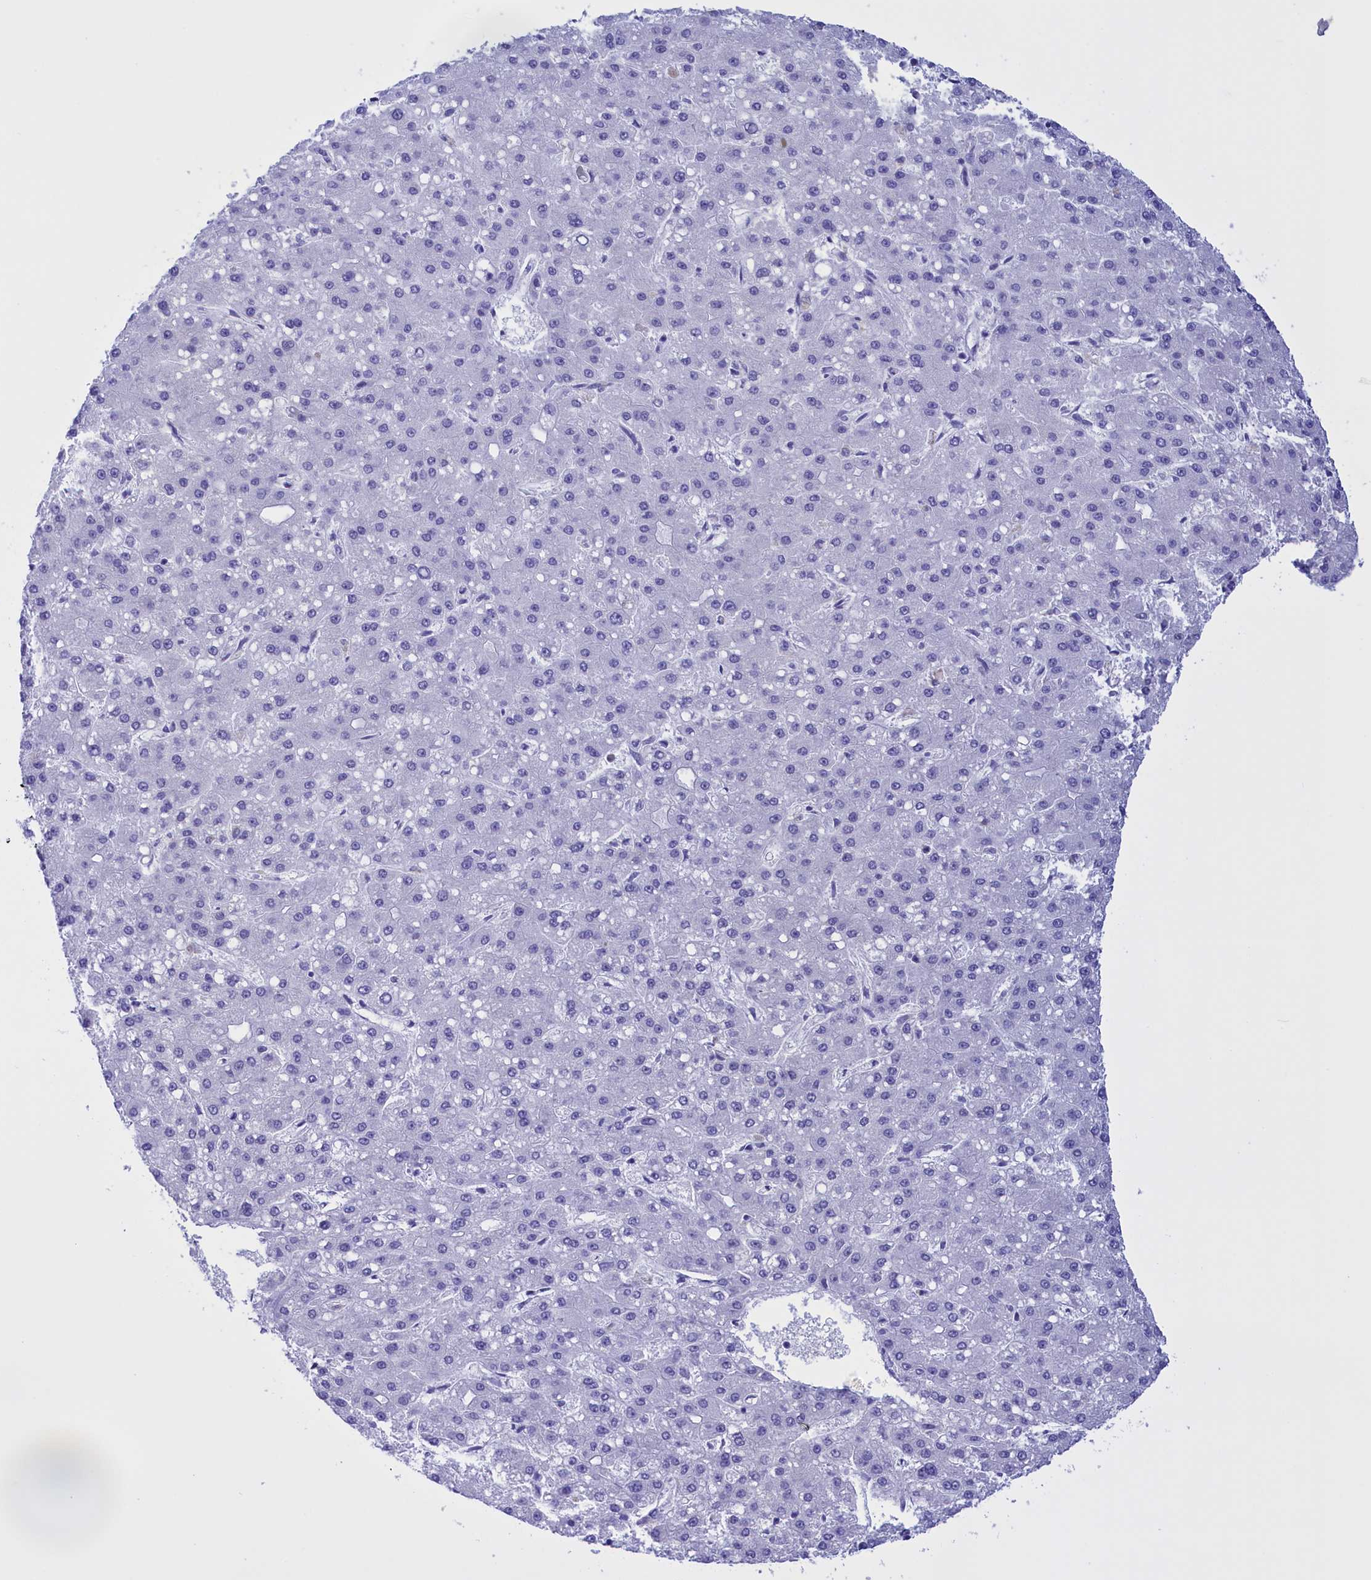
{"staining": {"intensity": "negative", "quantity": "none", "location": "none"}, "tissue": "liver cancer", "cell_type": "Tumor cells", "image_type": "cancer", "snomed": [{"axis": "morphology", "description": "Carcinoma, Hepatocellular, NOS"}, {"axis": "topography", "description": "Liver"}], "caption": "There is no significant positivity in tumor cells of liver cancer.", "gene": "BRI3", "patient": {"sex": "male", "age": 67}}